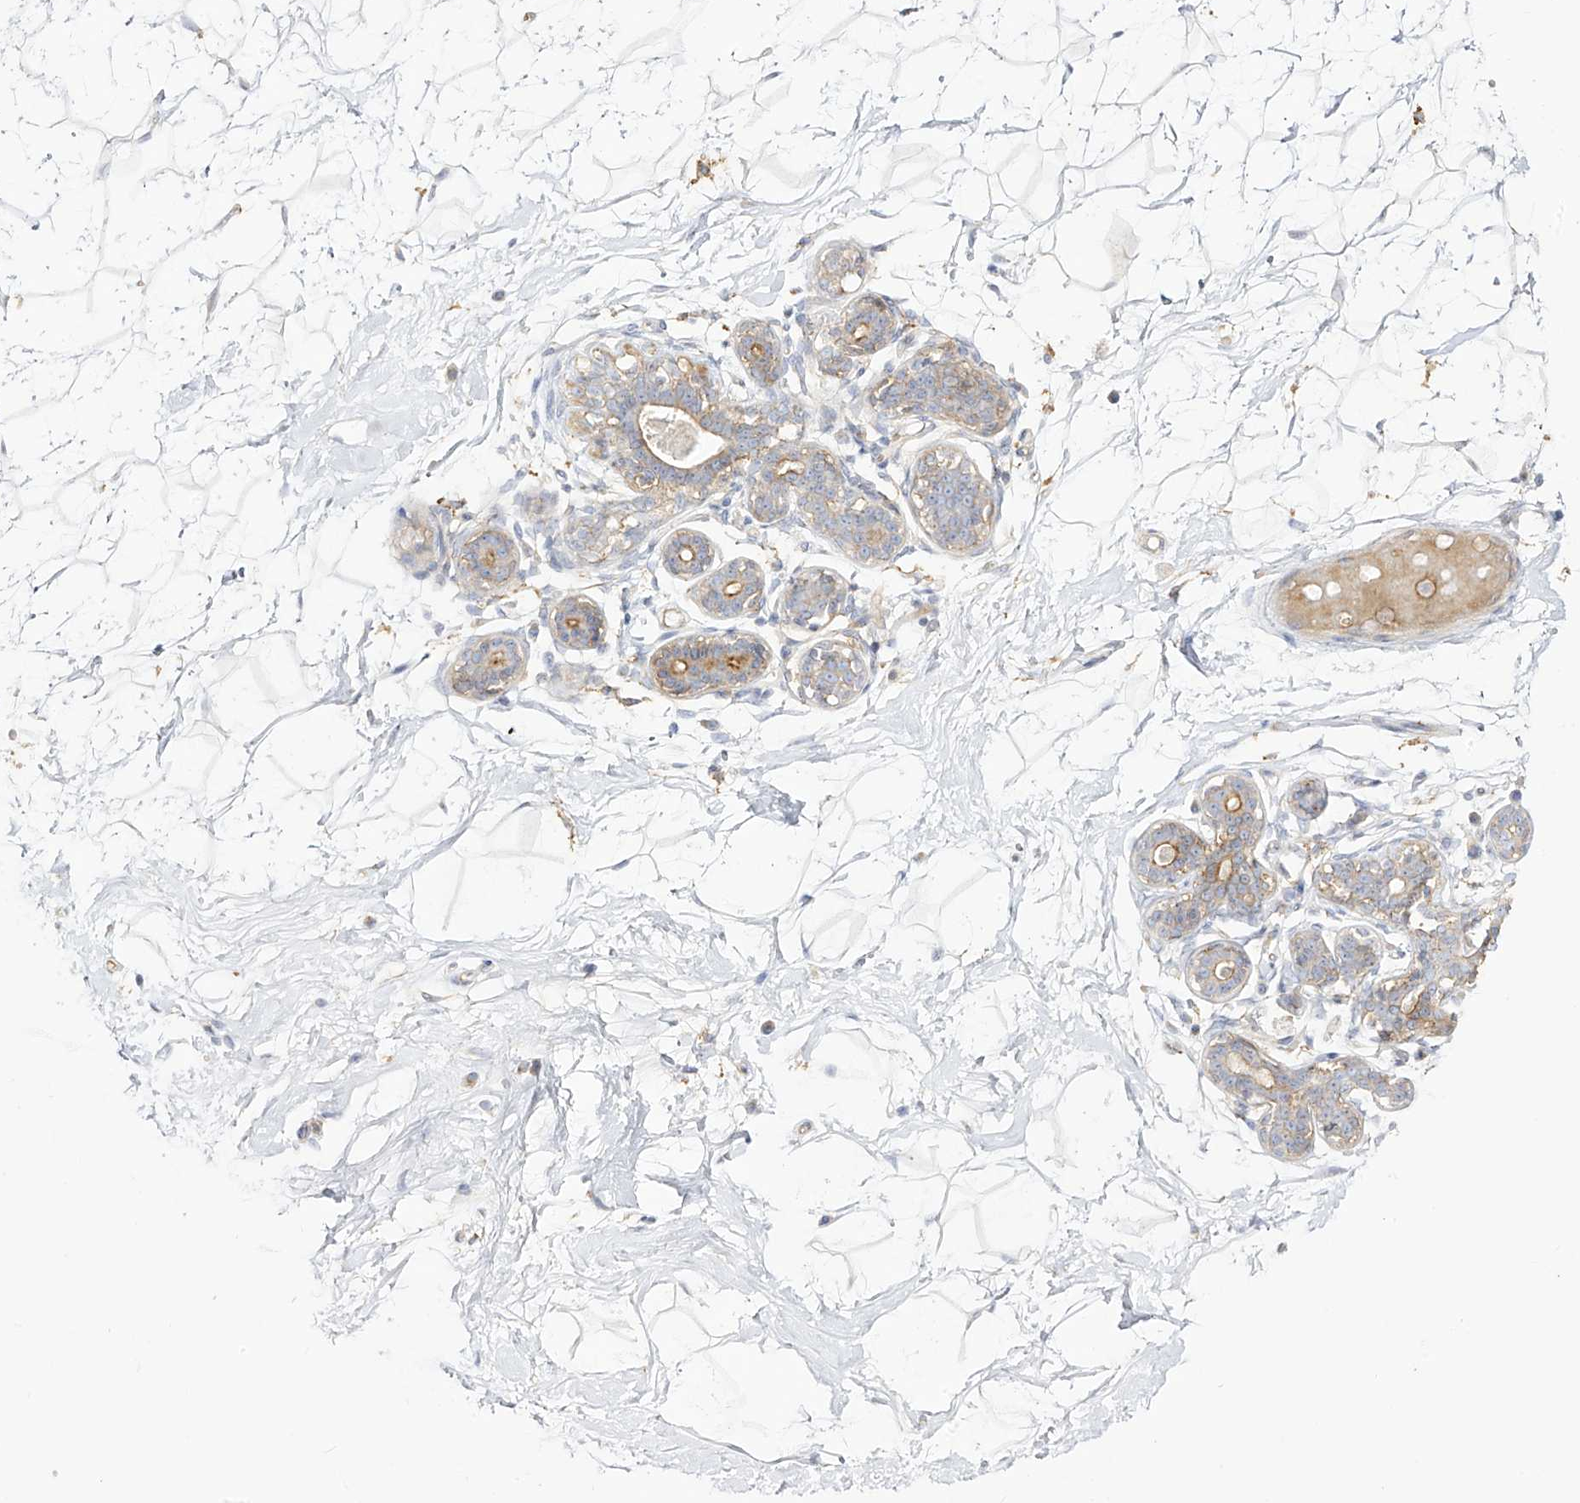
{"staining": {"intensity": "negative", "quantity": "none", "location": "none"}, "tissue": "breast", "cell_type": "Adipocytes", "image_type": "normal", "snomed": [{"axis": "morphology", "description": "Normal tissue, NOS"}, {"axis": "morphology", "description": "Adenoma, NOS"}, {"axis": "topography", "description": "Breast"}], "caption": "Unremarkable breast was stained to show a protein in brown. There is no significant expression in adipocytes.", "gene": "ZGRF1", "patient": {"sex": "female", "age": 23}}